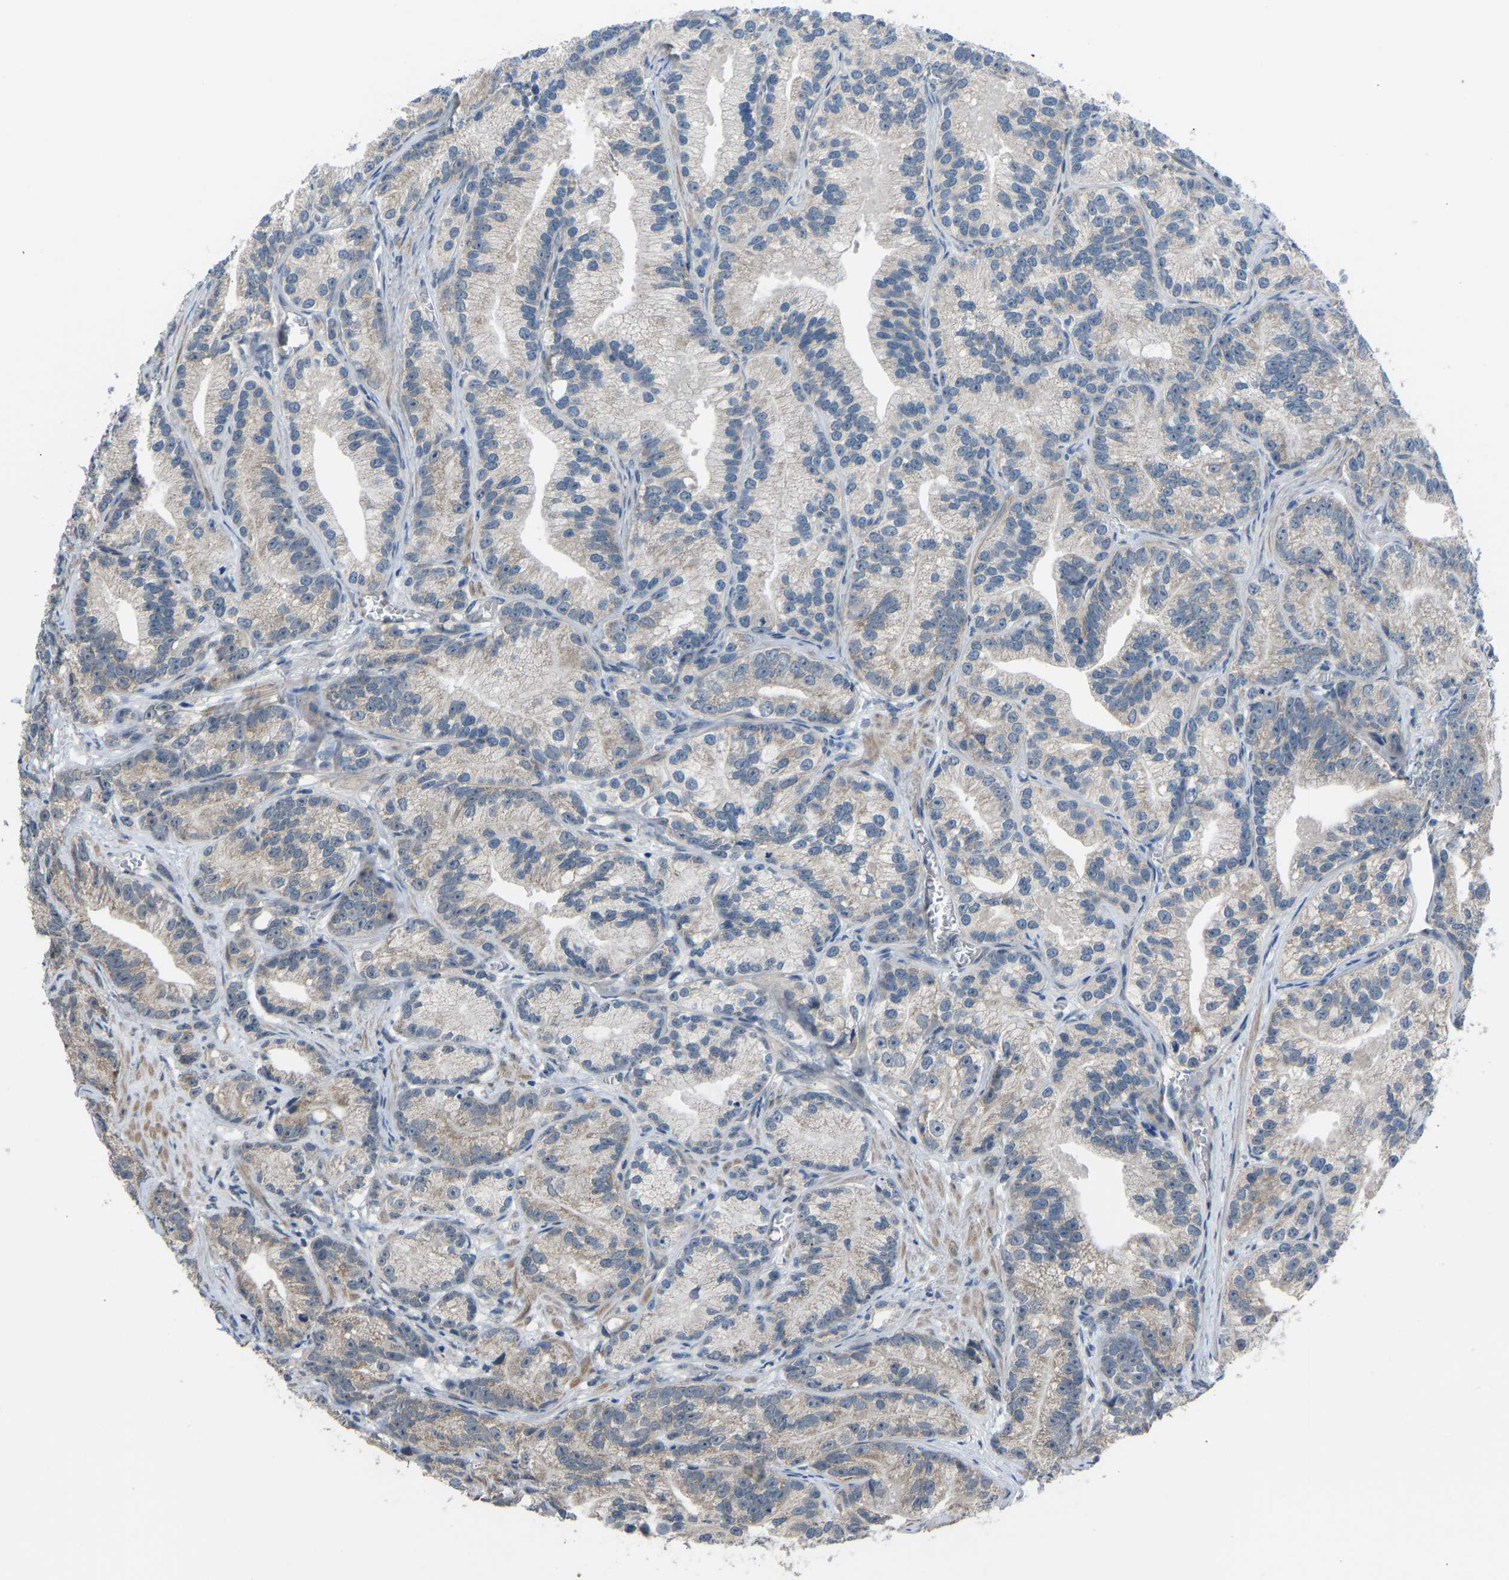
{"staining": {"intensity": "weak", "quantity": "25%-75%", "location": "cytoplasmic/membranous"}, "tissue": "prostate cancer", "cell_type": "Tumor cells", "image_type": "cancer", "snomed": [{"axis": "morphology", "description": "Adenocarcinoma, Low grade"}, {"axis": "topography", "description": "Prostate"}], "caption": "Prostate low-grade adenocarcinoma stained with DAB IHC exhibits low levels of weak cytoplasmic/membranous staining in approximately 25%-75% of tumor cells. Using DAB (3,3'-diaminobenzidine) (brown) and hematoxylin (blue) stains, captured at high magnification using brightfield microscopy.", "gene": "CDK2AP1", "patient": {"sex": "male", "age": 89}}